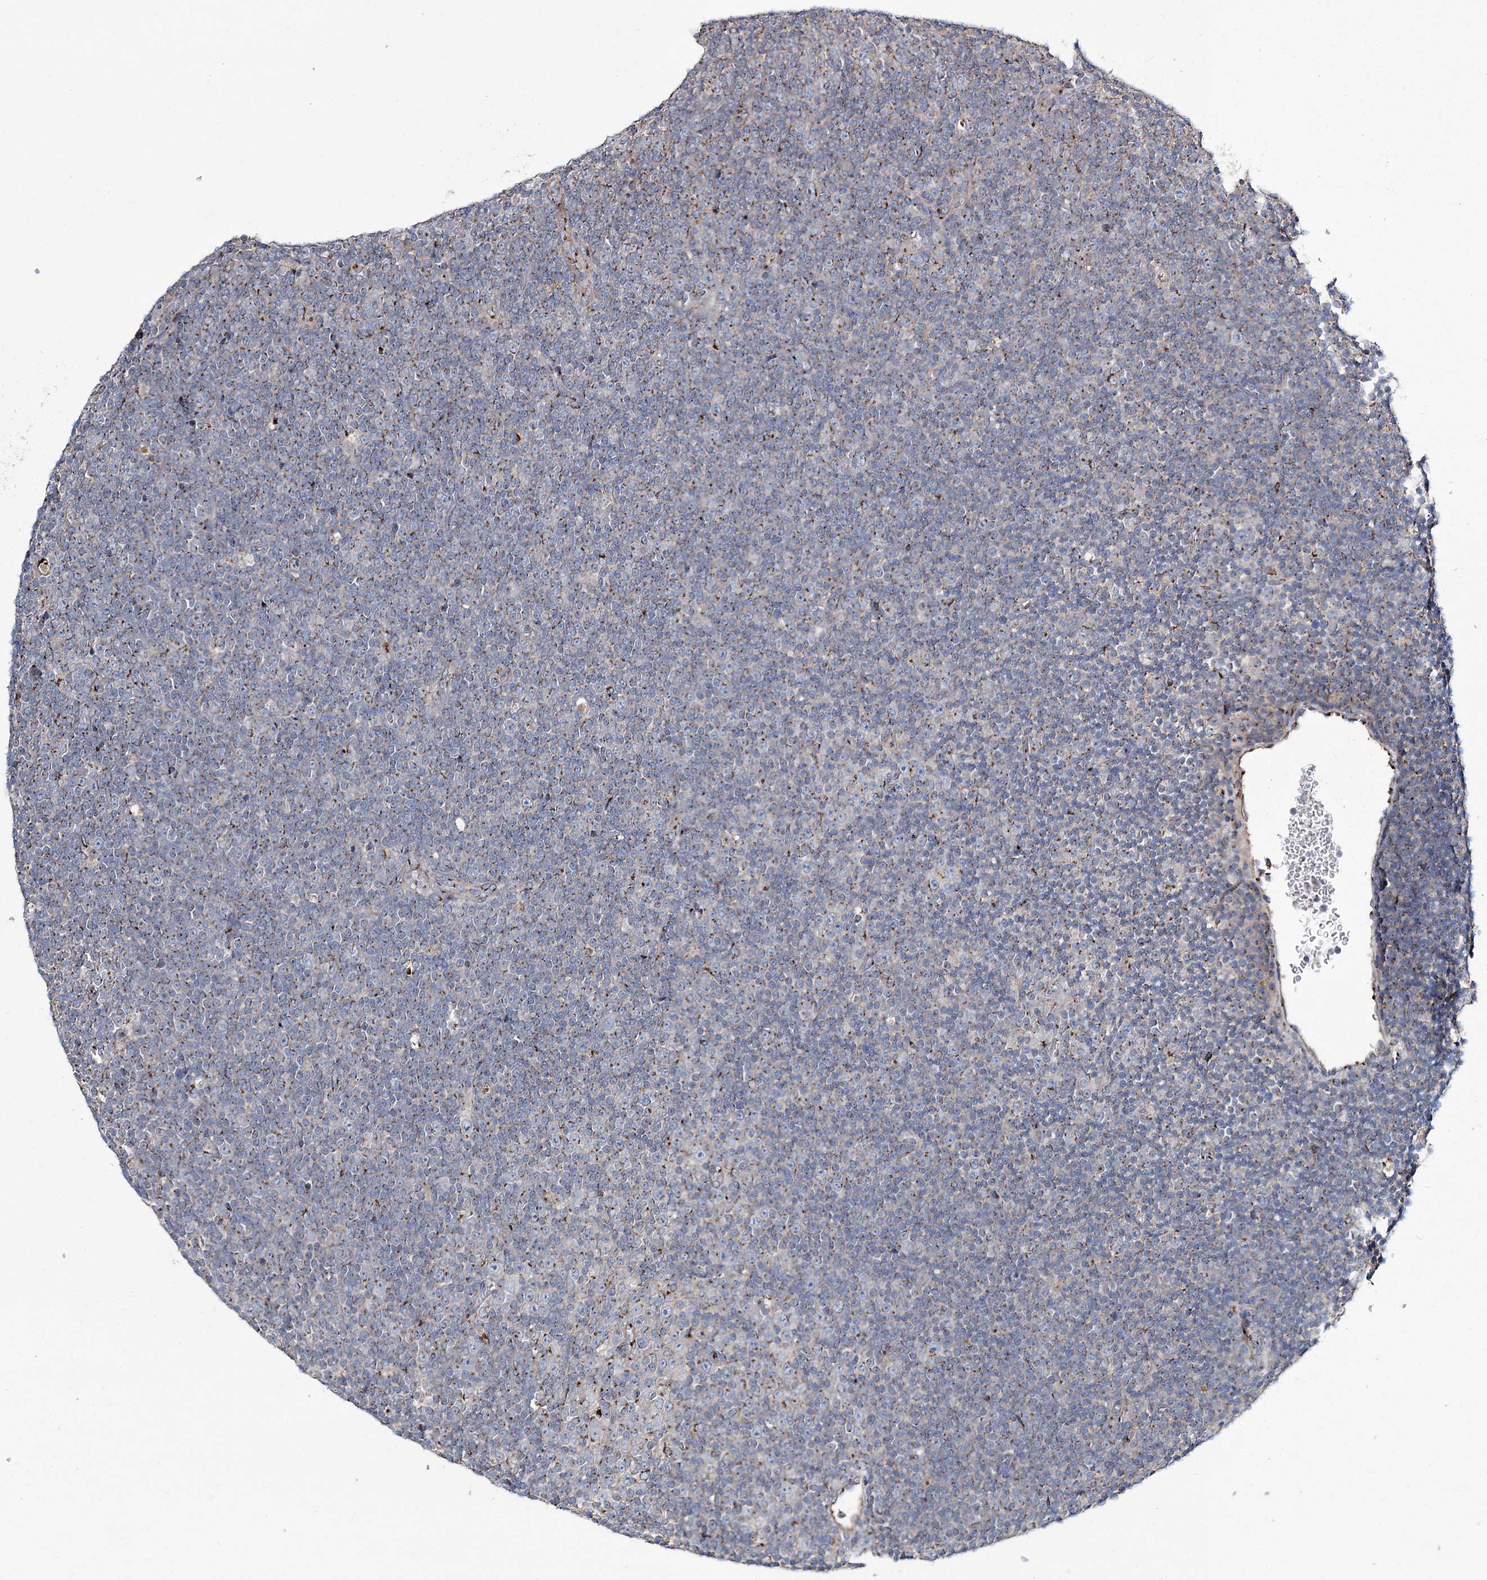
{"staining": {"intensity": "moderate", "quantity": "25%-75%", "location": "cytoplasmic/membranous"}, "tissue": "lymphoma", "cell_type": "Tumor cells", "image_type": "cancer", "snomed": [{"axis": "morphology", "description": "Malignant lymphoma, non-Hodgkin's type, Low grade"}, {"axis": "topography", "description": "Lymph node"}], "caption": "Brown immunohistochemical staining in human lymphoma displays moderate cytoplasmic/membranous staining in approximately 25%-75% of tumor cells. (Brightfield microscopy of DAB IHC at high magnification).", "gene": "MAN1A2", "patient": {"sex": "female", "age": 67}}